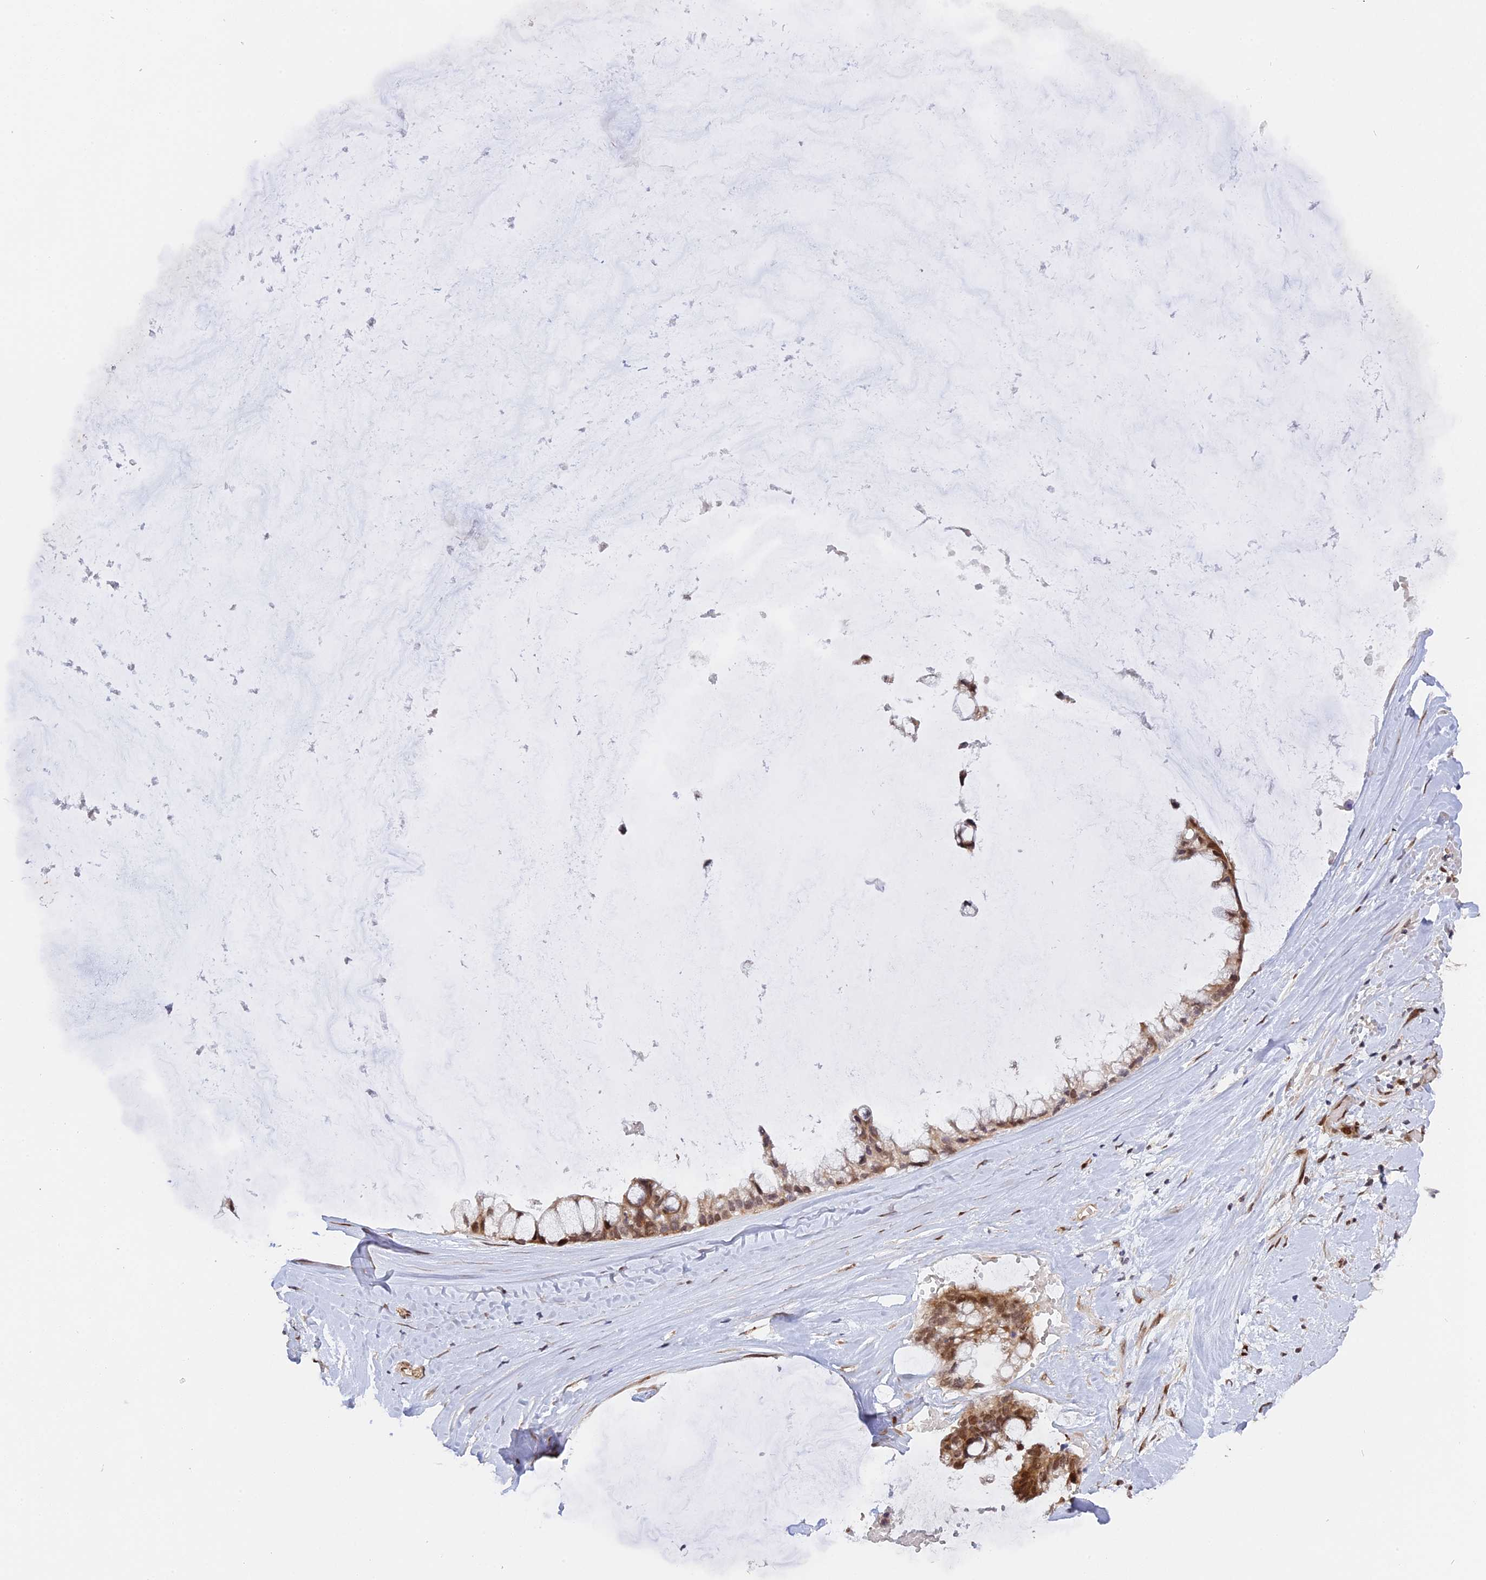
{"staining": {"intensity": "moderate", "quantity": ">75%", "location": "nuclear"}, "tissue": "ovarian cancer", "cell_type": "Tumor cells", "image_type": "cancer", "snomed": [{"axis": "morphology", "description": "Cystadenocarcinoma, mucinous, NOS"}, {"axis": "topography", "description": "Ovary"}], "caption": "Immunohistochemical staining of ovarian mucinous cystadenocarcinoma reveals medium levels of moderate nuclear protein expression in about >75% of tumor cells.", "gene": "ZNF428", "patient": {"sex": "female", "age": 39}}